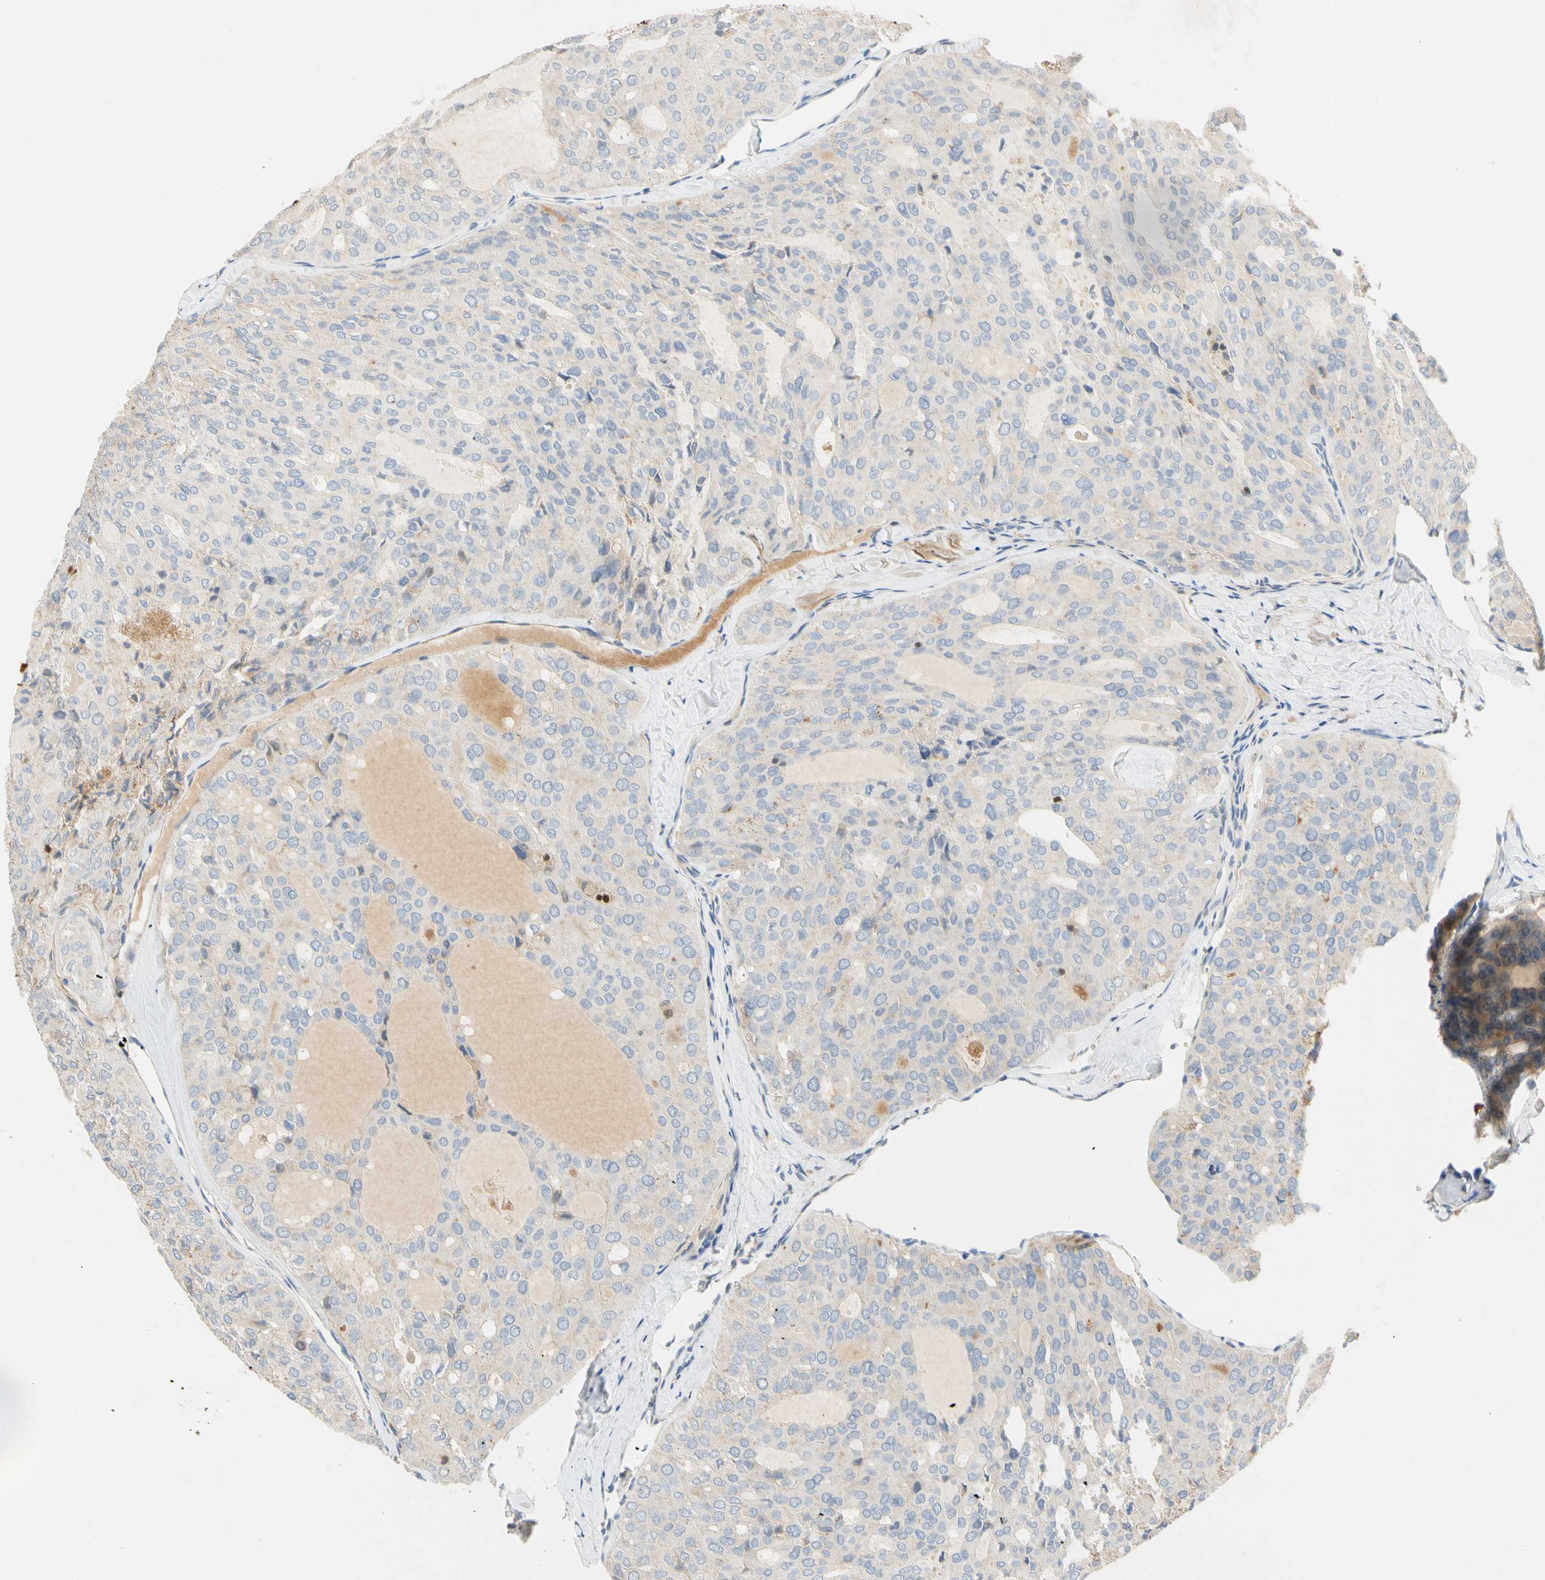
{"staining": {"intensity": "negative", "quantity": "none", "location": "none"}, "tissue": "thyroid cancer", "cell_type": "Tumor cells", "image_type": "cancer", "snomed": [{"axis": "morphology", "description": "Follicular adenoma carcinoma, NOS"}, {"axis": "topography", "description": "Thyroid gland"}], "caption": "A photomicrograph of human thyroid follicular adenoma carcinoma is negative for staining in tumor cells.", "gene": "SP140", "patient": {"sex": "male", "age": 75}}